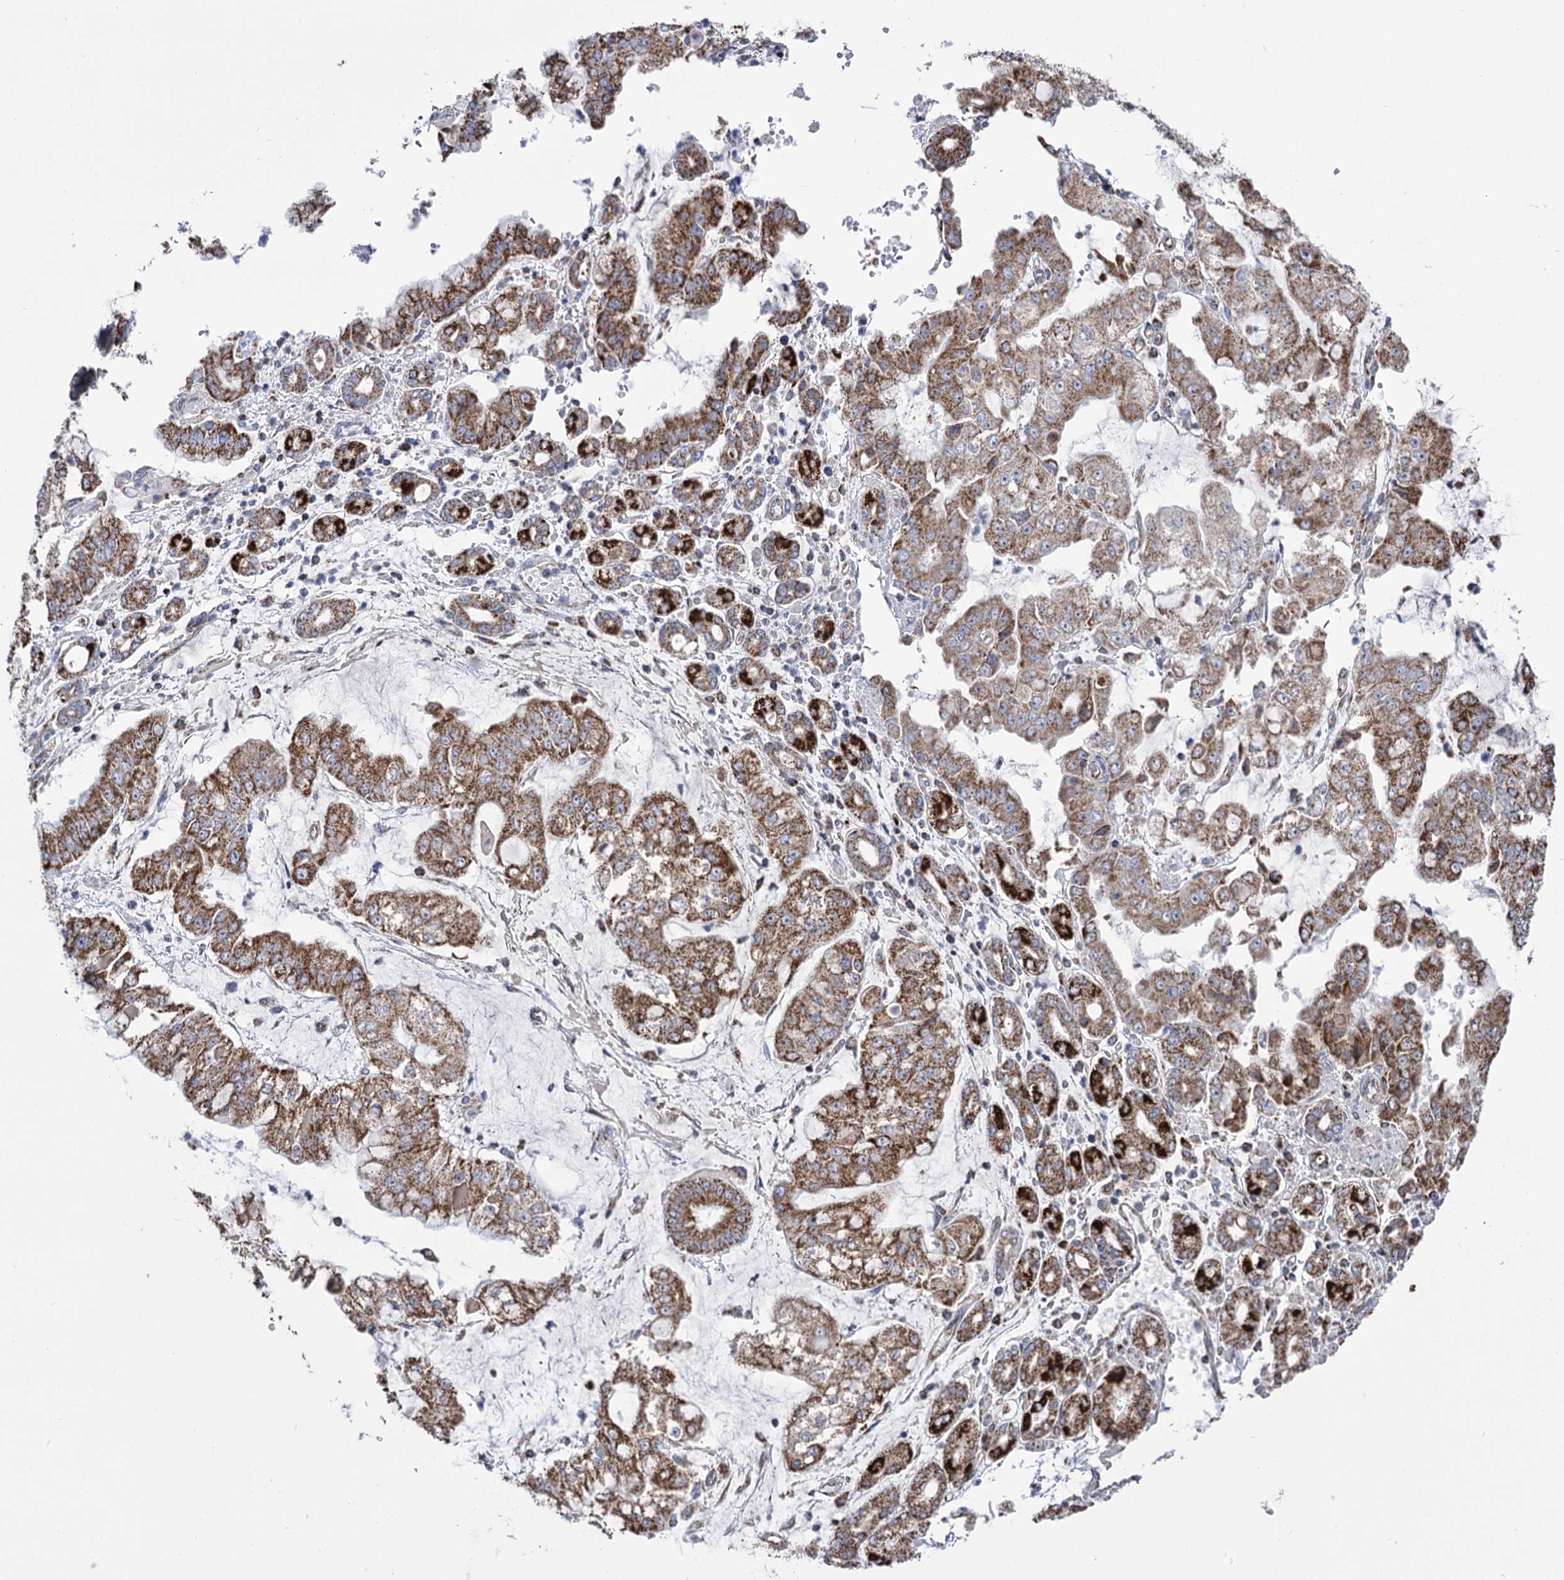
{"staining": {"intensity": "moderate", "quantity": ">75%", "location": "cytoplasmic/membranous"}, "tissue": "stomach cancer", "cell_type": "Tumor cells", "image_type": "cancer", "snomed": [{"axis": "morphology", "description": "Adenocarcinoma, NOS"}, {"axis": "topography", "description": "Stomach"}], "caption": "Protein analysis of adenocarcinoma (stomach) tissue reveals moderate cytoplasmic/membranous staining in approximately >75% of tumor cells.", "gene": "ABHD10", "patient": {"sex": "male", "age": 76}}